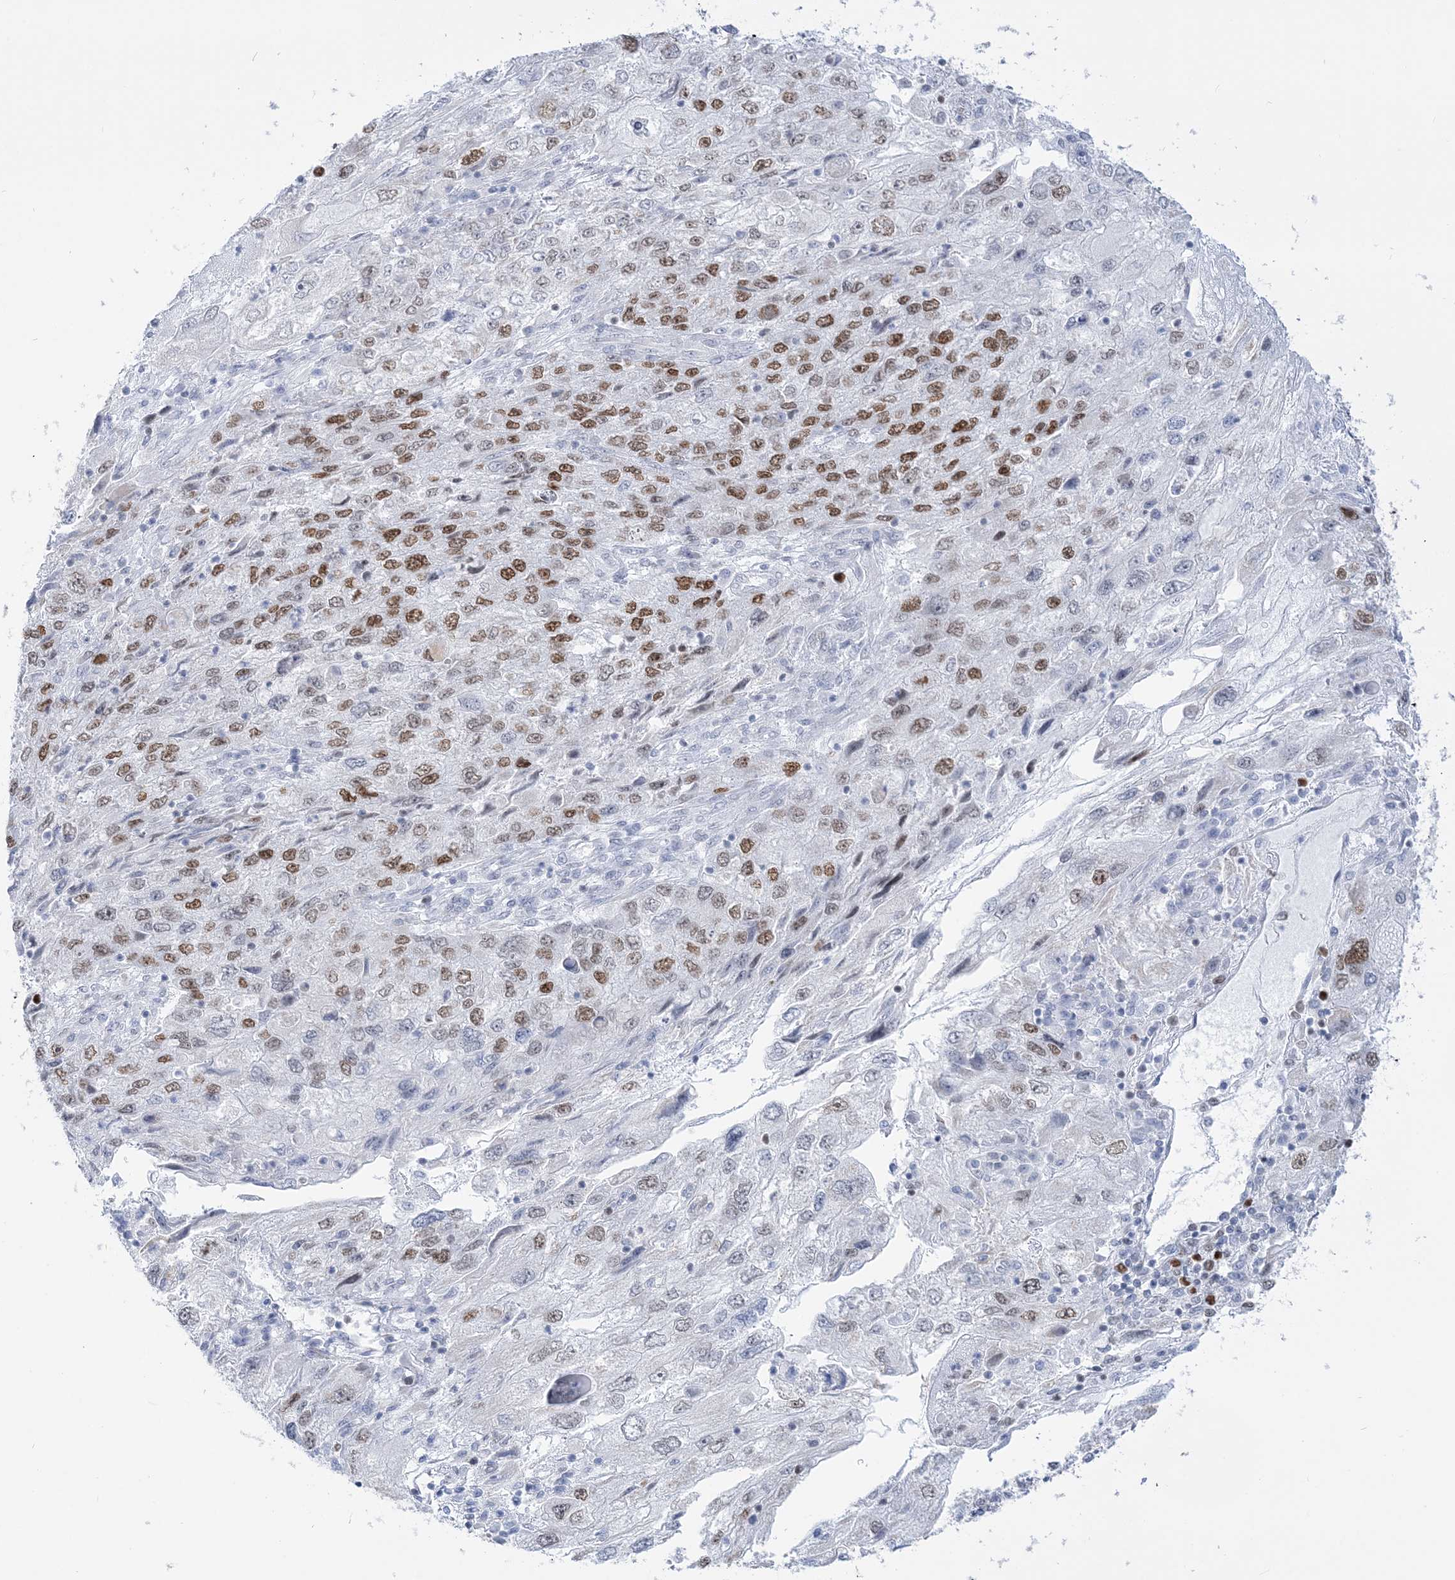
{"staining": {"intensity": "moderate", "quantity": ">75%", "location": "nuclear"}, "tissue": "endometrial cancer", "cell_type": "Tumor cells", "image_type": "cancer", "snomed": [{"axis": "morphology", "description": "Adenocarcinoma, NOS"}, {"axis": "topography", "description": "Endometrium"}], "caption": "A photomicrograph of endometrial adenocarcinoma stained for a protein displays moderate nuclear brown staining in tumor cells. The protein is shown in brown color, while the nuclei are stained blue.", "gene": "DDX21", "patient": {"sex": "female", "age": 49}}